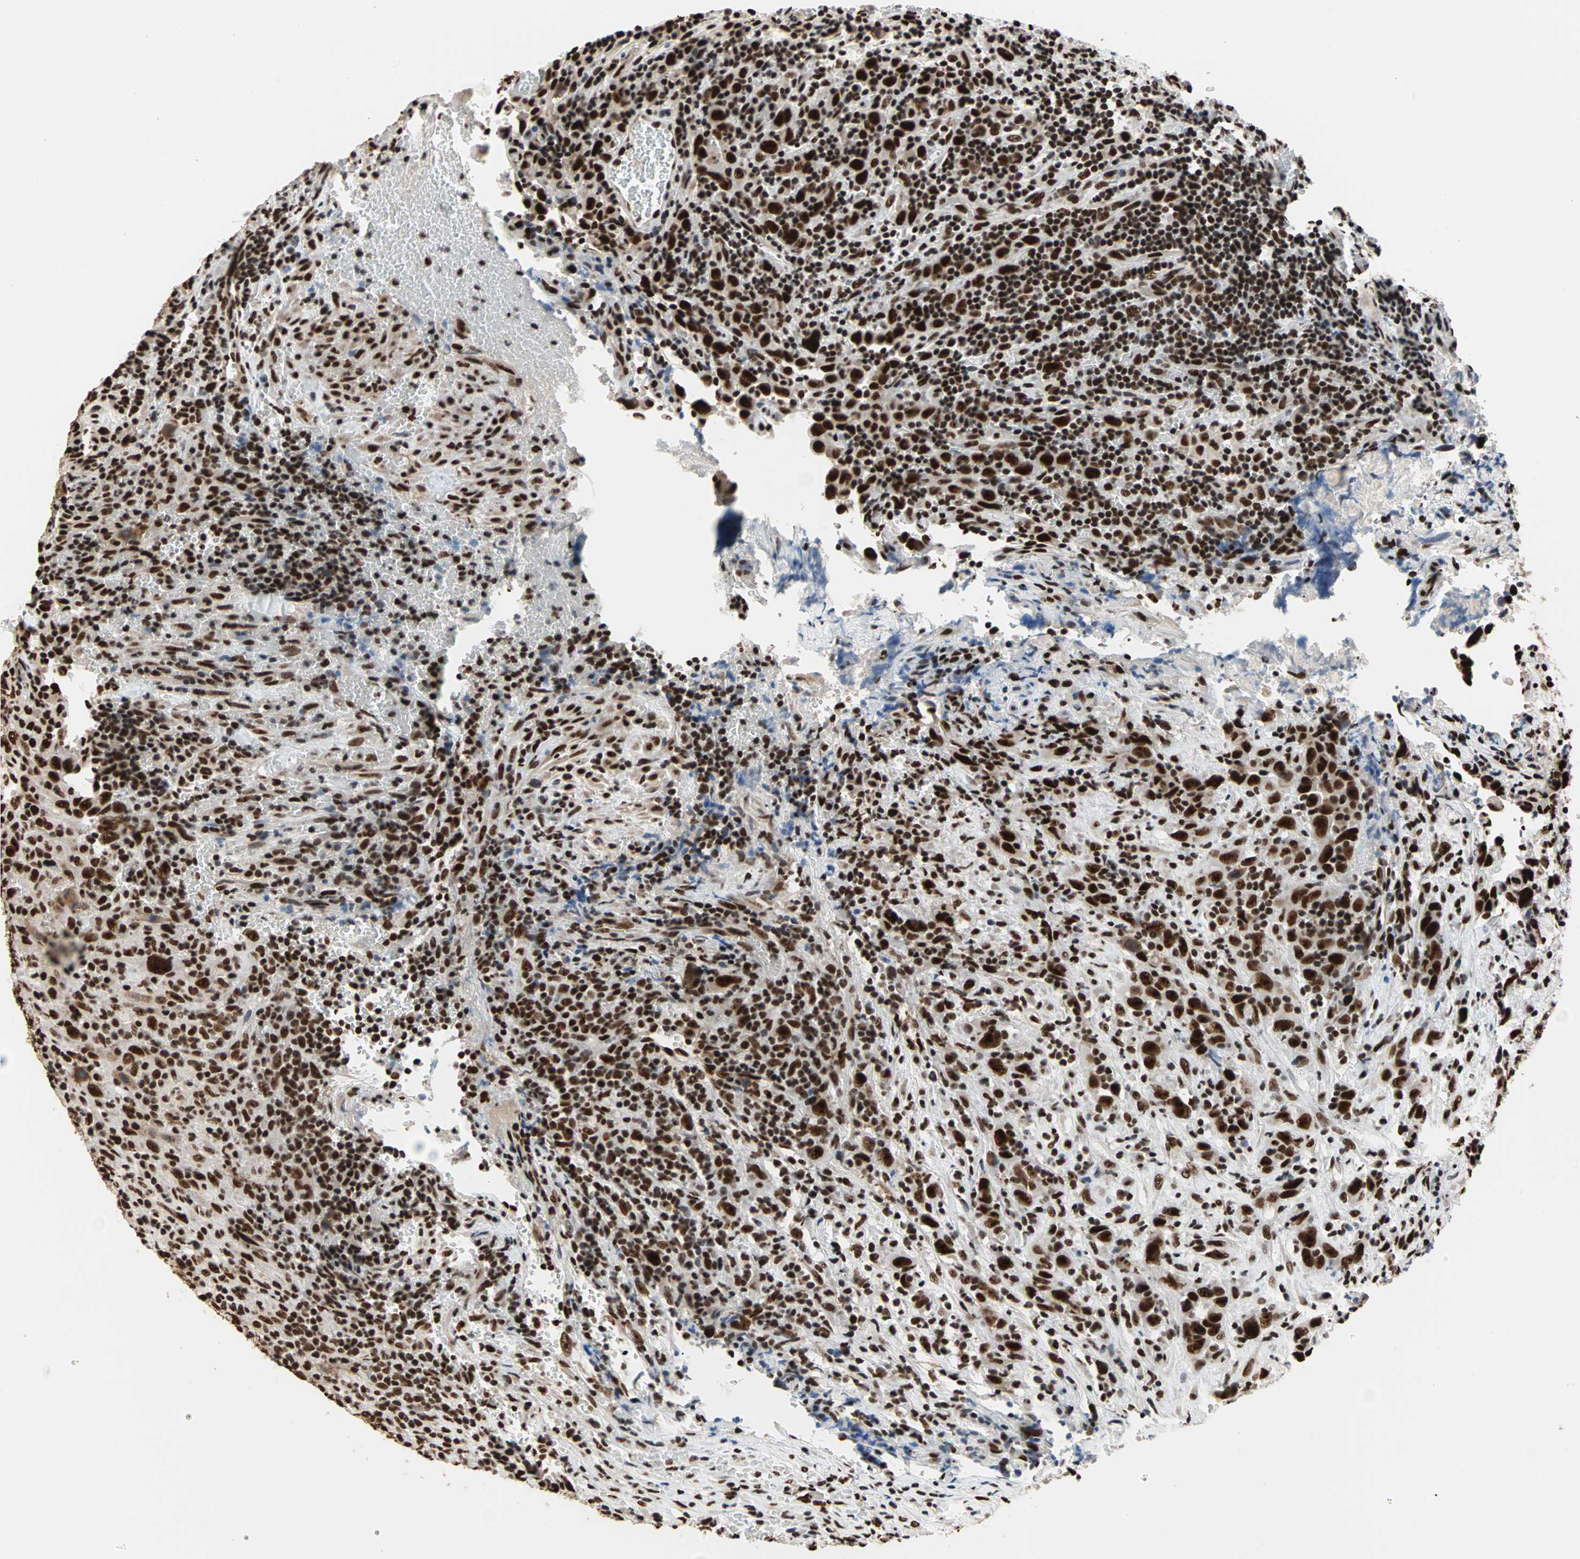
{"staining": {"intensity": "strong", "quantity": ">75%", "location": "nuclear"}, "tissue": "urothelial cancer", "cell_type": "Tumor cells", "image_type": "cancer", "snomed": [{"axis": "morphology", "description": "Urothelial carcinoma, High grade"}, {"axis": "topography", "description": "Urinary bladder"}], "caption": "High-power microscopy captured an immunohistochemistry (IHC) histopathology image of high-grade urothelial carcinoma, revealing strong nuclear staining in approximately >75% of tumor cells. (Stains: DAB in brown, nuclei in blue, Microscopy: brightfield microscopy at high magnification).", "gene": "ILF2", "patient": {"sex": "male", "age": 61}}